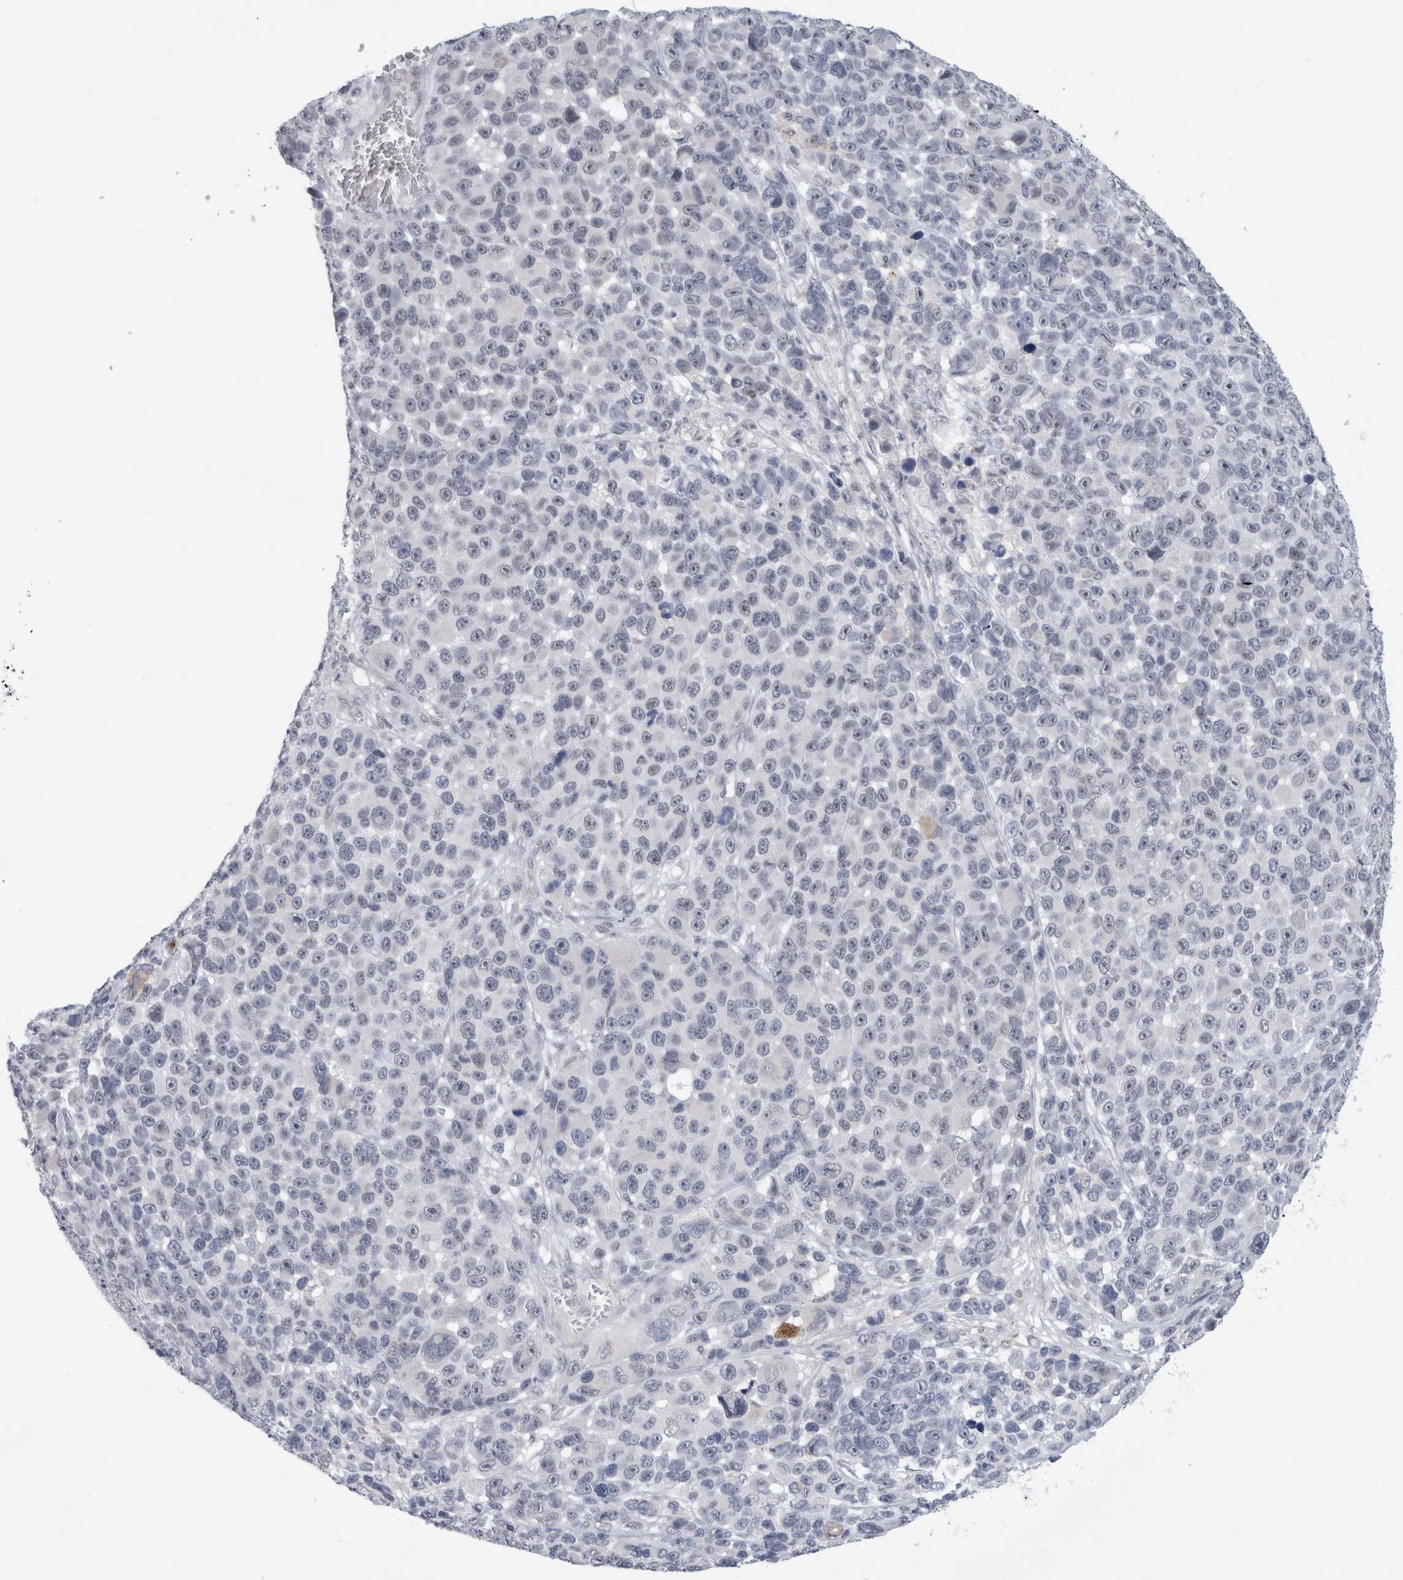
{"staining": {"intensity": "negative", "quantity": "none", "location": "none"}, "tissue": "melanoma", "cell_type": "Tumor cells", "image_type": "cancer", "snomed": [{"axis": "morphology", "description": "Malignant melanoma, NOS"}, {"axis": "topography", "description": "Skin"}], "caption": "Tumor cells show no significant protein positivity in malignant melanoma. (DAB (3,3'-diaminobenzidine) immunohistochemistry, high magnification).", "gene": "NIPA1", "patient": {"sex": "male", "age": 53}}